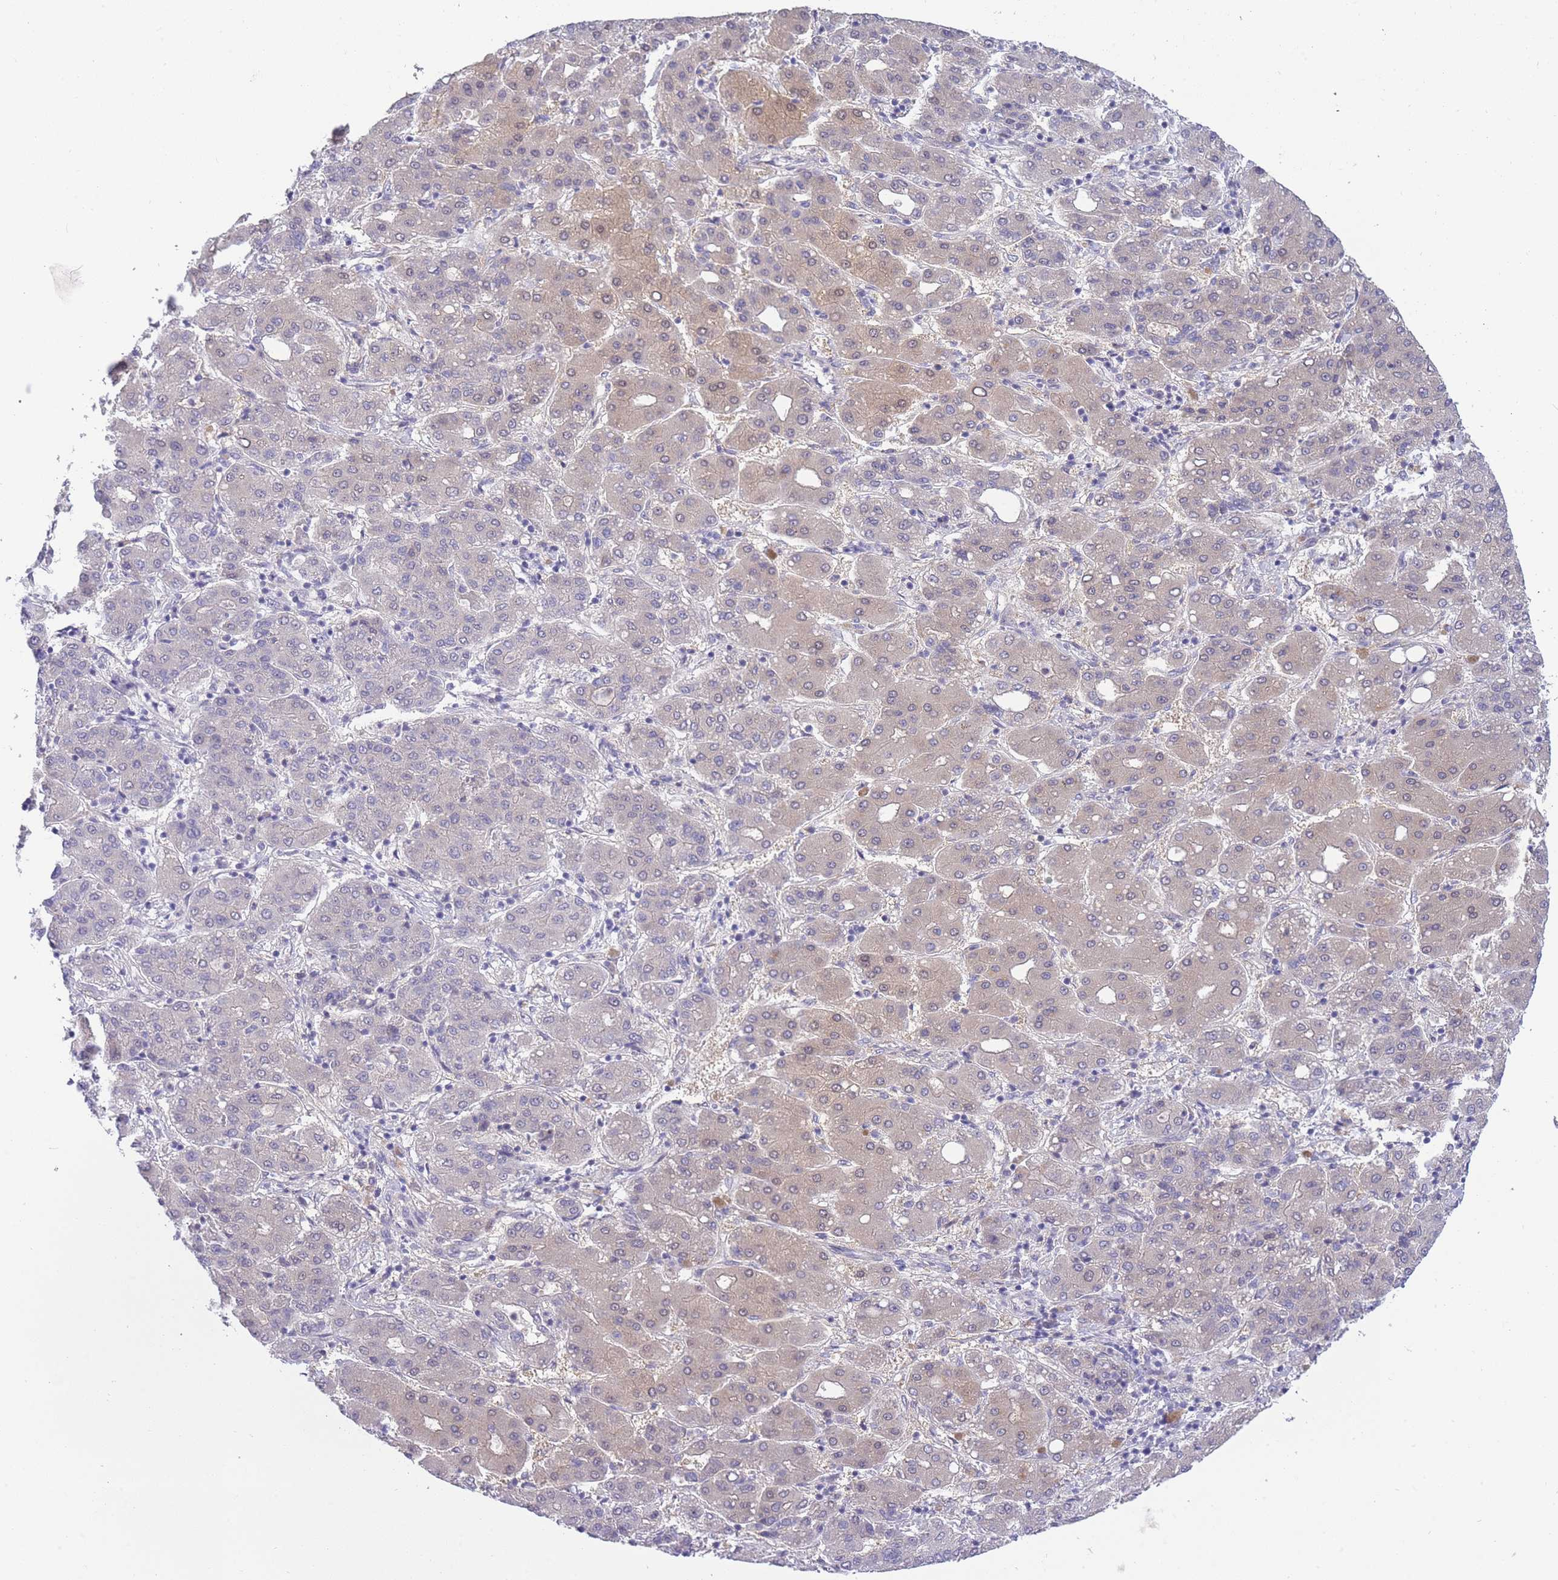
{"staining": {"intensity": "weak", "quantity": "<25%", "location": "cytoplasmic/membranous"}, "tissue": "liver cancer", "cell_type": "Tumor cells", "image_type": "cancer", "snomed": [{"axis": "morphology", "description": "Carcinoma, Hepatocellular, NOS"}, {"axis": "topography", "description": "Liver"}], "caption": "Tumor cells show no significant positivity in liver cancer (hepatocellular carcinoma). Nuclei are stained in blue.", "gene": "PRR23B", "patient": {"sex": "male", "age": 65}}